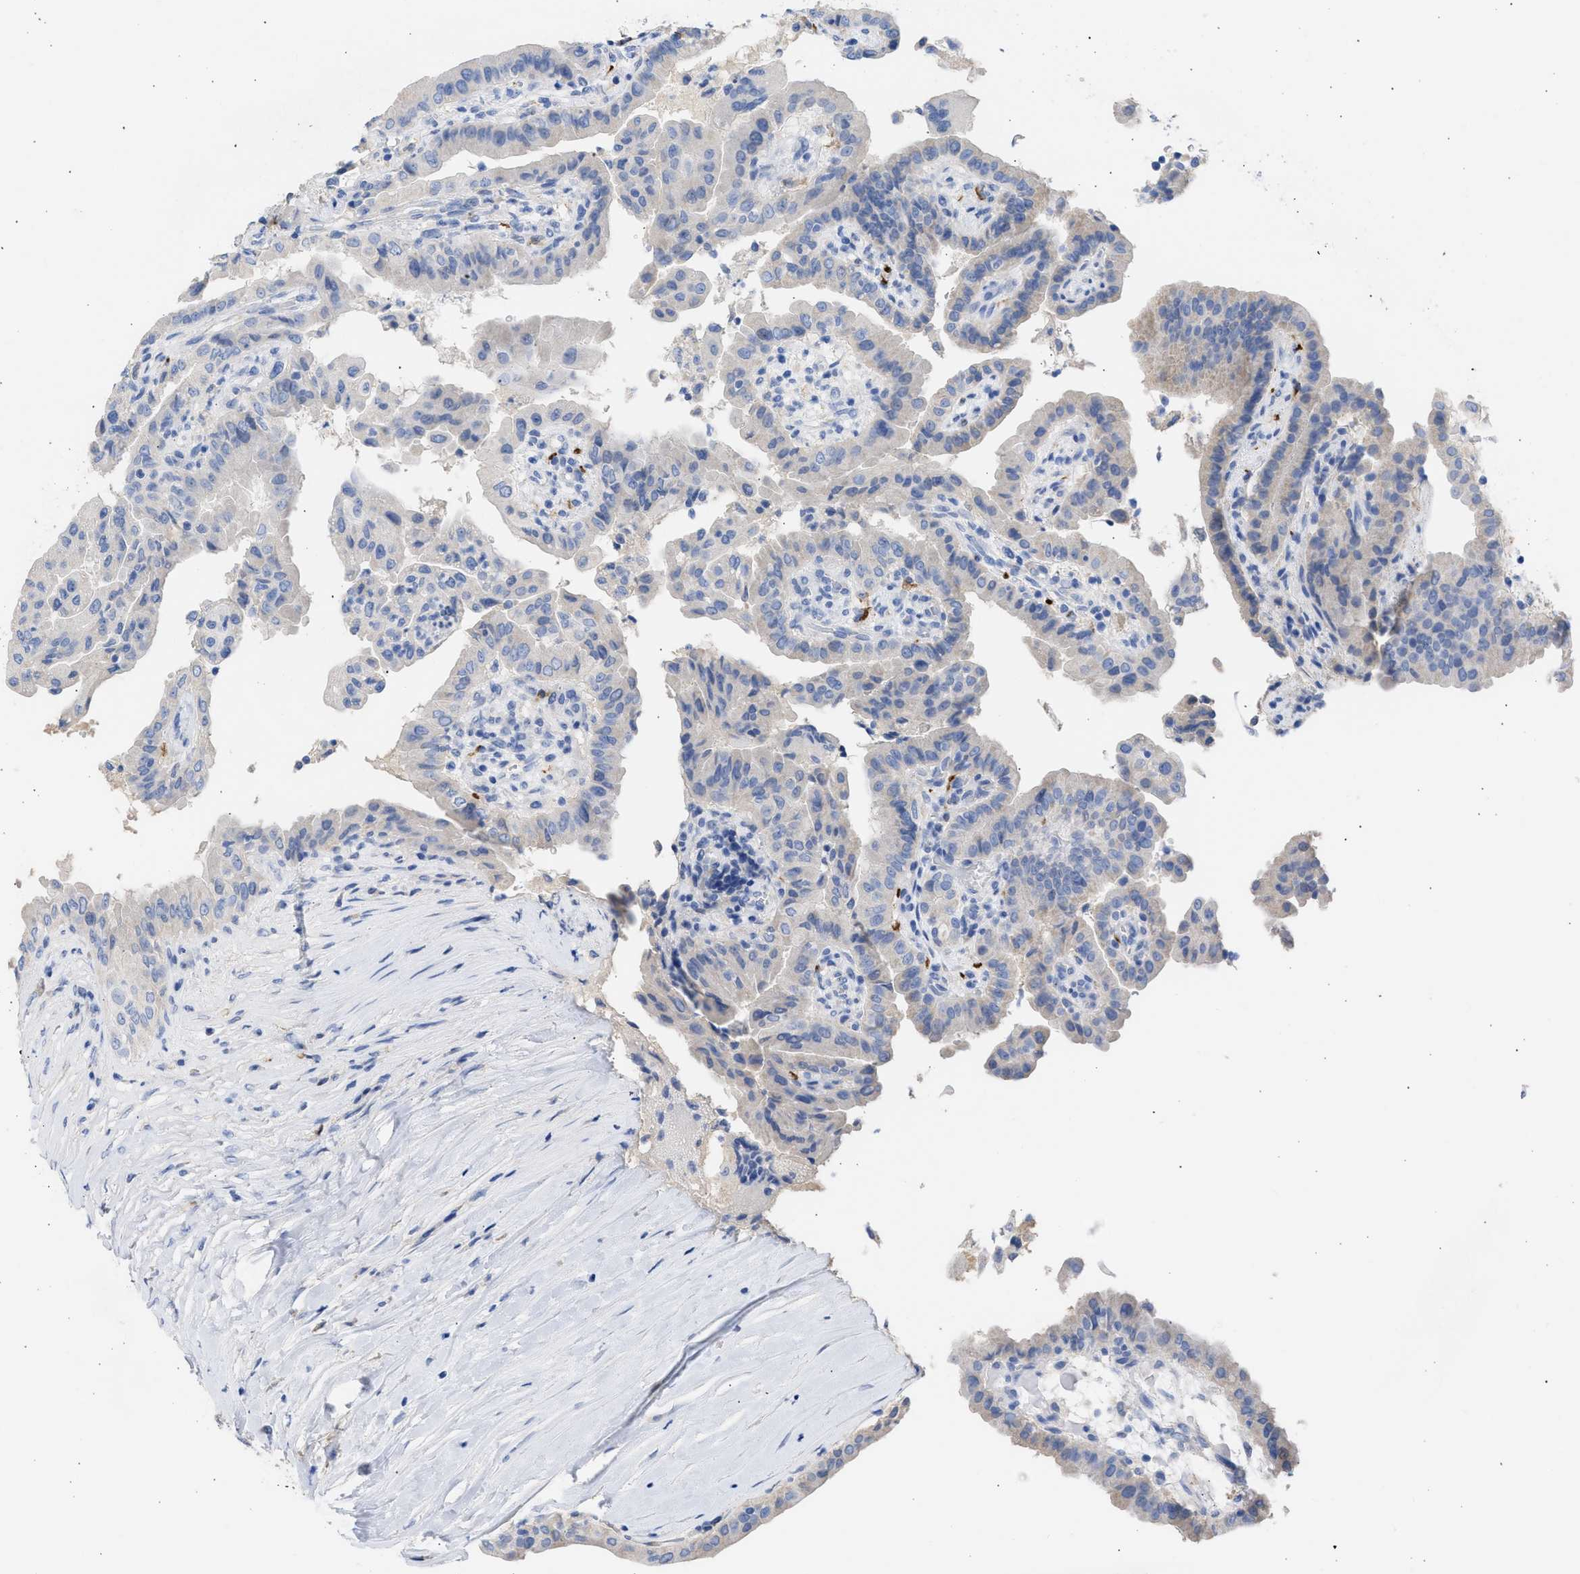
{"staining": {"intensity": "negative", "quantity": "none", "location": "none"}, "tissue": "thyroid cancer", "cell_type": "Tumor cells", "image_type": "cancer", "snomed": [{"axis": "morphology", "description": "Papillary adenocarcinoma, NOS"}, {"axis": "topography", "description": "Thyroid gland"}], "caption": "Thyroid cancer (papillary adenocarcinoma) was stained to show a protein in brown. There is no significant positivity in tumor cells.", "gene": "RSPH1", "patient": {"sex": "male", "age": 33}}